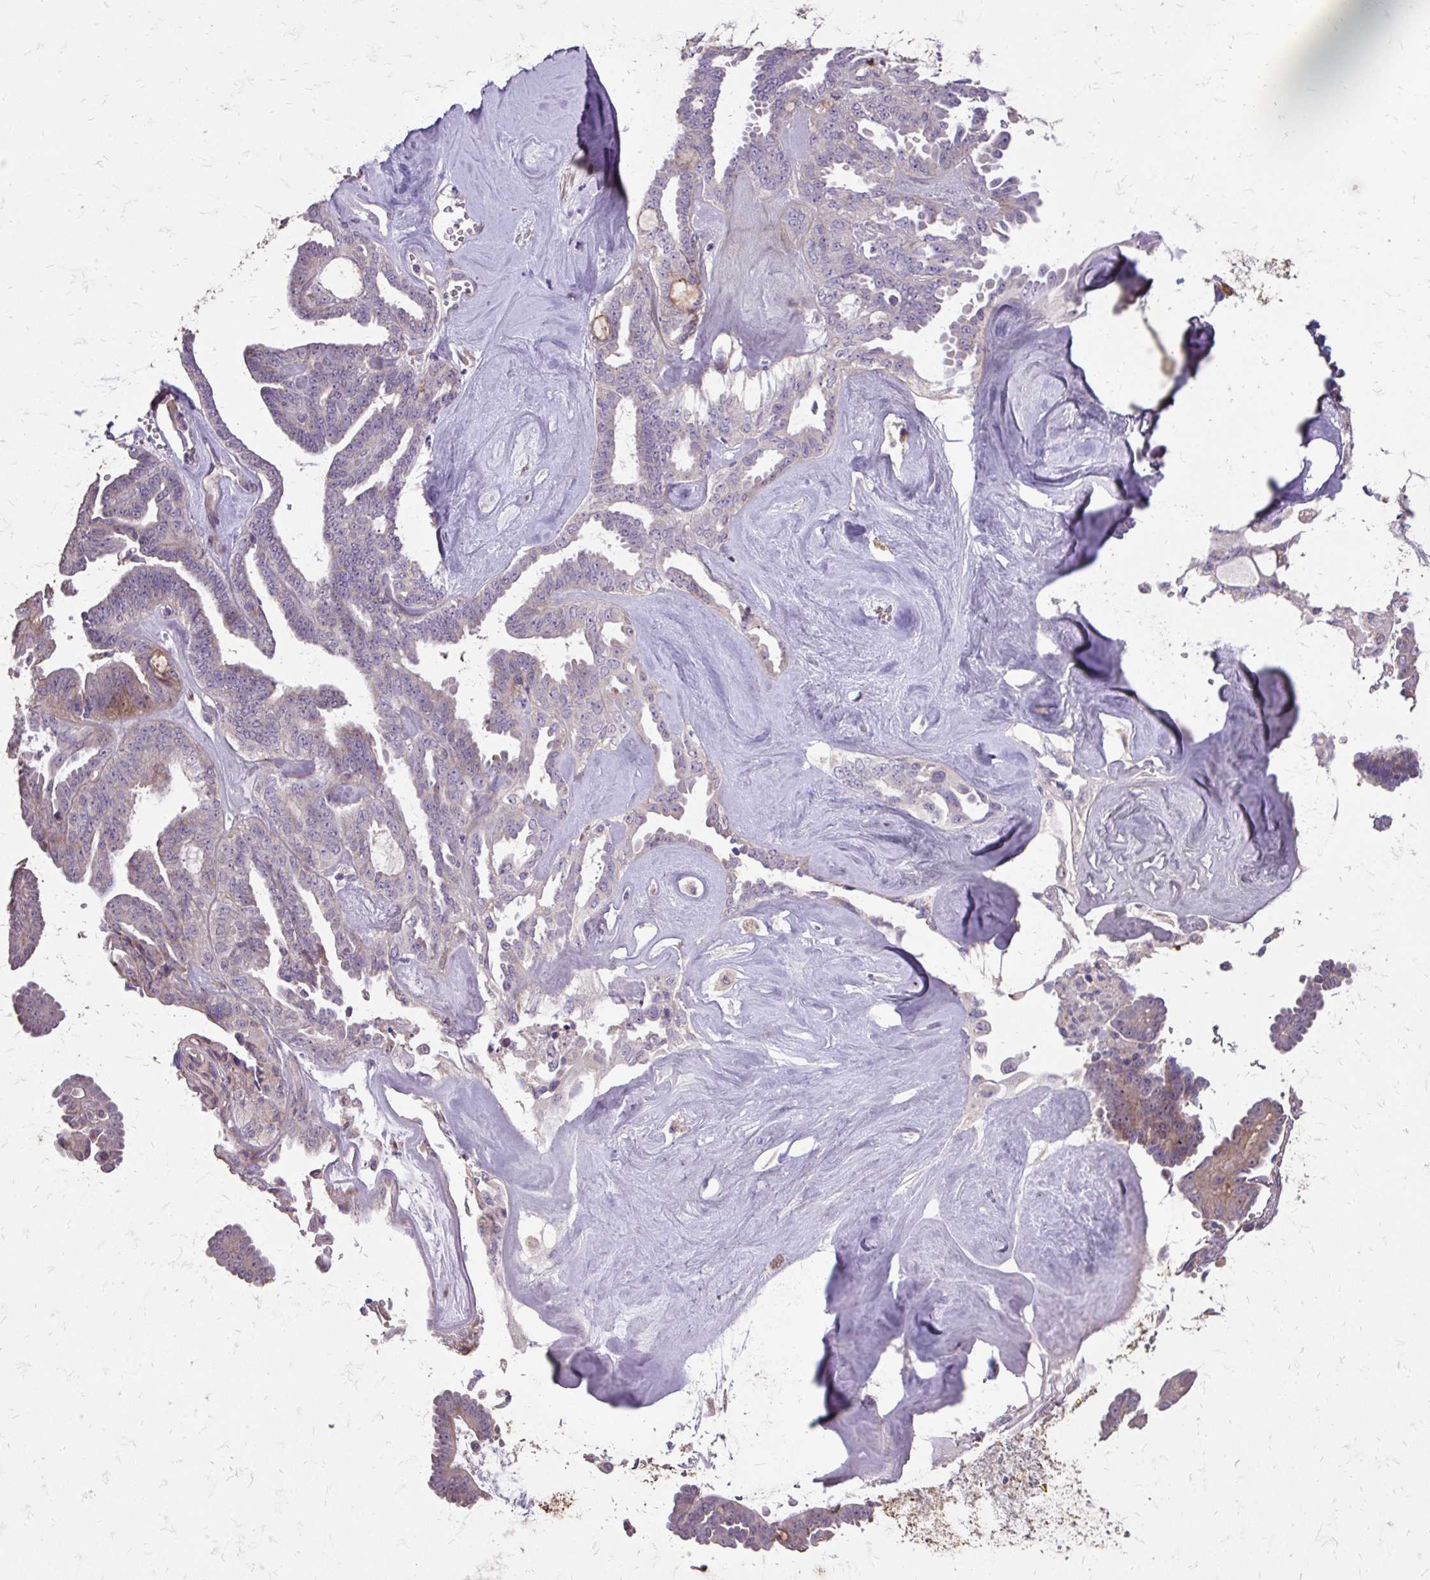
{"staining": {"intensity": "negative", "quantity": "none", "location": "none"}, "tissue": "ovarian cancer", "cell_type": "Tumor cells", "image_type": "cancer", "snomed": [{"axis": "morphology", "description": "Cystadenocarcinoma, serous, NOS"}, {"axis": "topography", "description": "Ovary"}], "caption": "Immunohistochemistry of human ovarian serous cystadenocarcinoma shows no positivity in tumor cells. Nuclei are stained in blue.", "gene": "MYORG", "patient": {"sex": "female", "age": 71}}